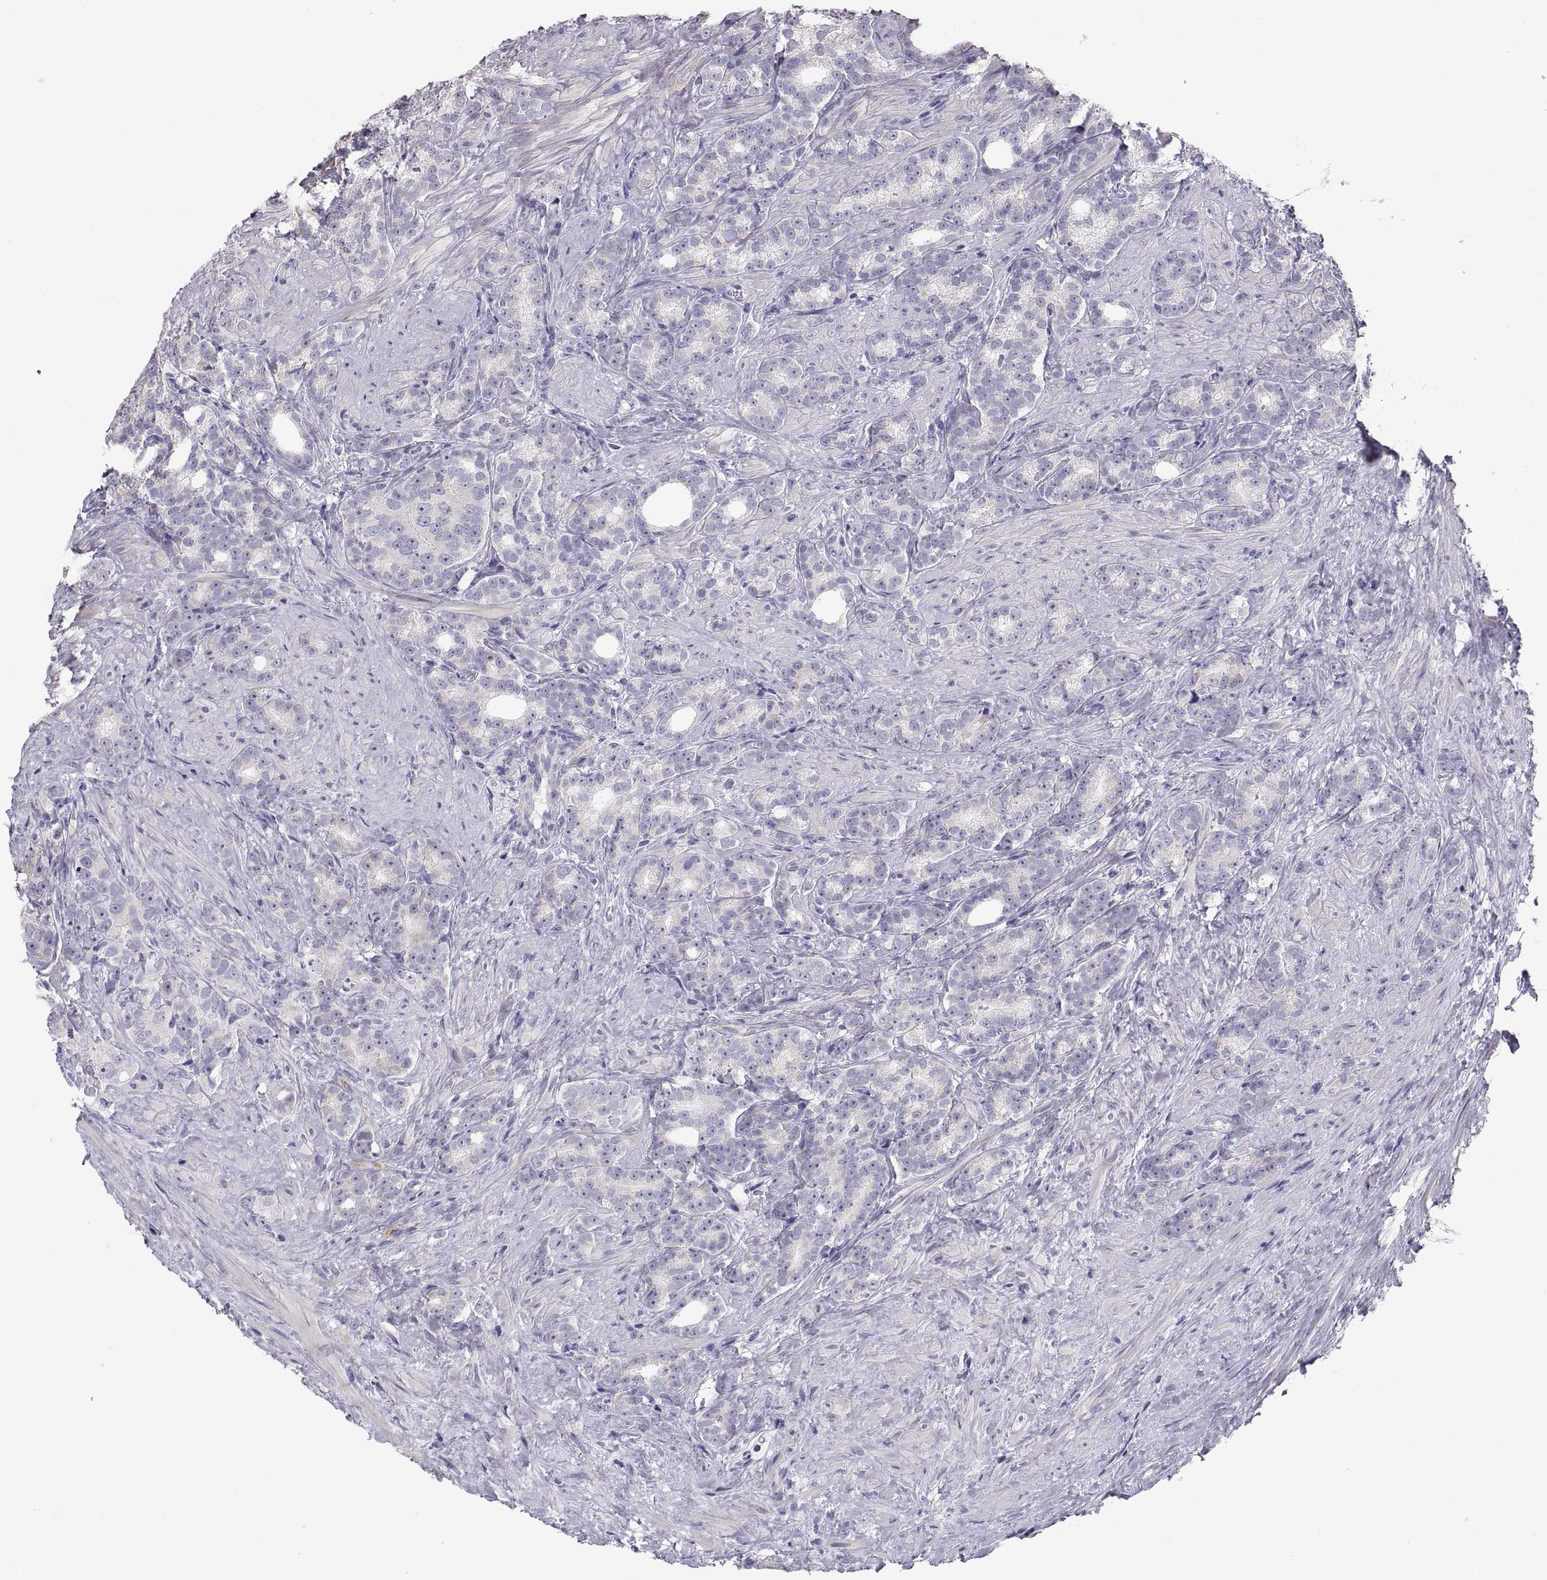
{"staining": {"intensity": "negative", "quantity": "none", "location": "none"}, "tissue": "prostate cancer", "cell_type": "Tumor cells", "image_type": "cancer", "snomed": [{"axis": "morphology", "description": "Adenocarcinoma, High grade"}, {"axis": "topography", "description": "Prostate"}], "caption": "An image of human prostate high-grade adenocarcinoma is negative for staining in tumor cells. (DAB (3,3'-diaminobenzidine) immunohistochemistry with hematoxylin counter stain).", "gene": "FAM170A", "patient": {"sex": "male", "age": 90}}